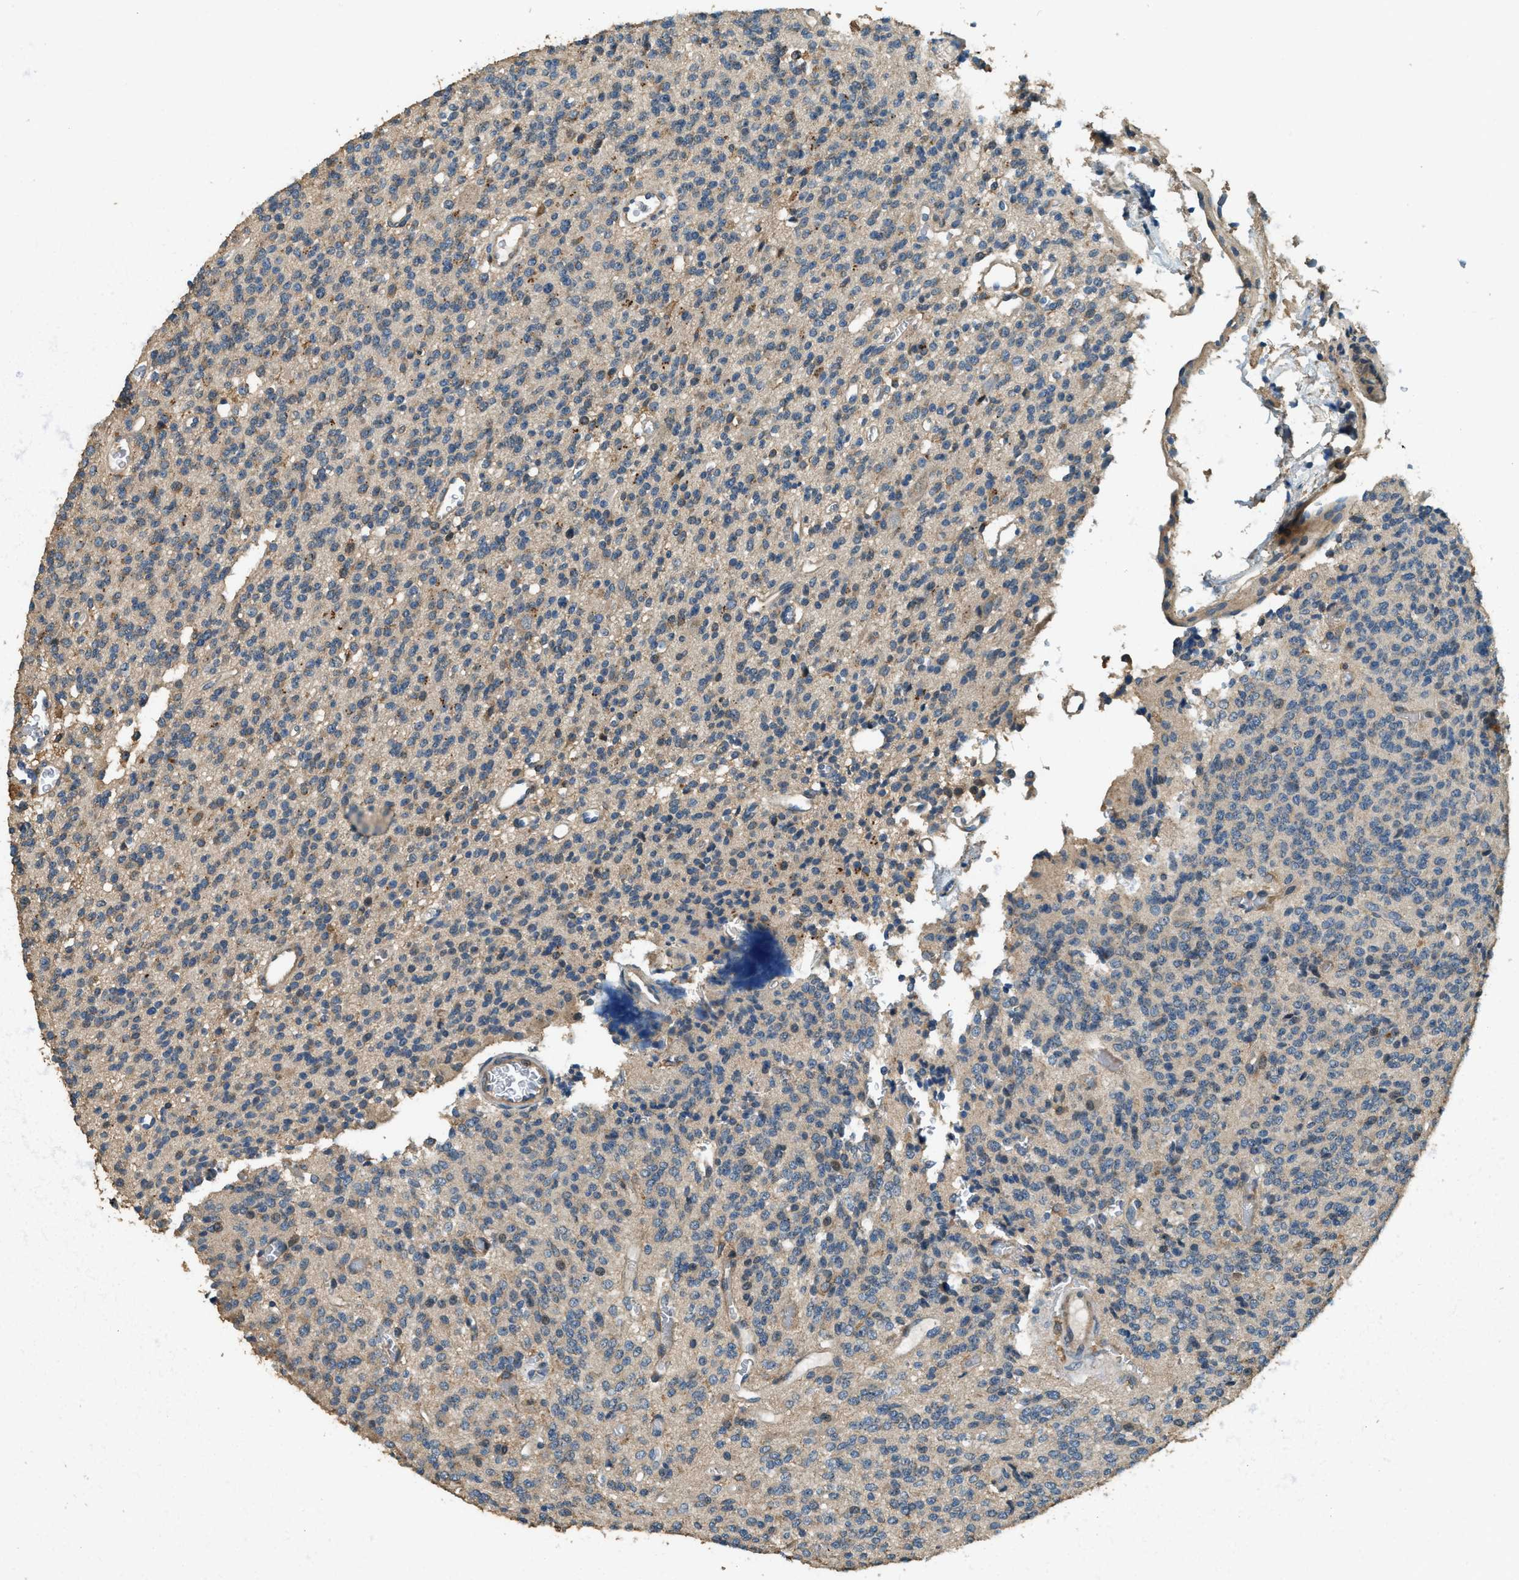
{"staining": {"intensity": "moderate", "quantity": "<25%", "location": "cytoplasmic/membranous"}, "tissue": "glioma", "cell_type": "Tumor cells", "image_type": "cancer", "snomed": [{"axis": "morphology", "description": "Glioma, malignant, High grade"}, {"axis": "topography", "description": "Brain"}], "caption": "Brown immunohistochemical staining in glioma exhibits moderate cytoplasmic/membranous expression in approximately <25% of tumor cells.", "gene": "ERGIC1", "patient": {"sex": "male", "age": 34}}